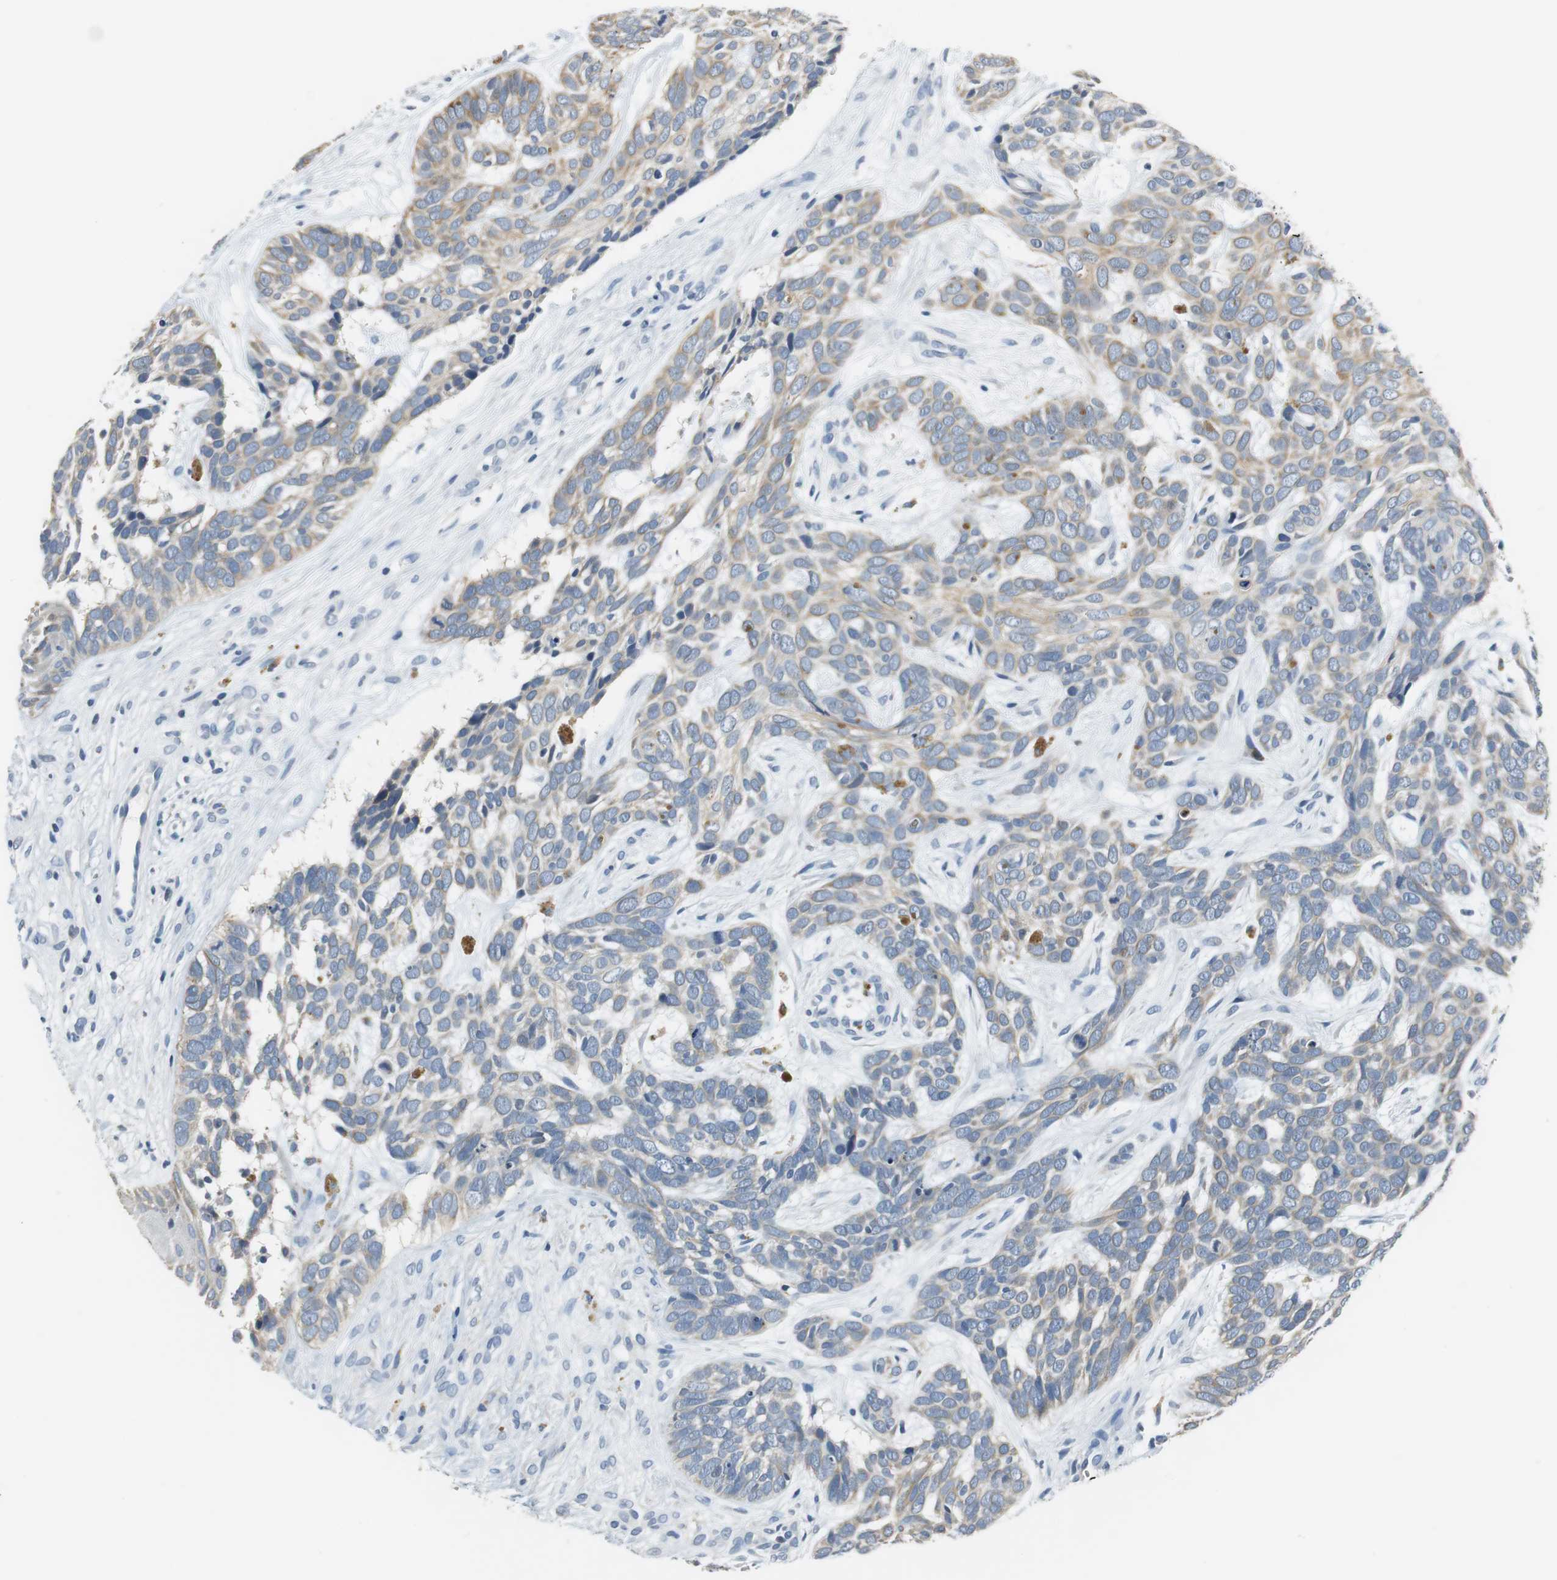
{"staining": {"intensity": "weak", "quantity": "25%-75%", "location": "cytoplasmic/membranous"}, "tissue": "skin cancer", "cell_type": "Tumor cells", "image_type": "cancer", "snomed": [{"axis": "morphology", "description": "Basal cell carcinoma"}, {"axis": "topography", "description": "Skin"}], "caption": "Immunohistochemical staining of human skin cancer (basal cell carcinoma) shows low levels of weak cytoplasmic/membranous protein positivity in approximately 25%-75% of tumor cells.", "gene": "GLCCI1", "patient": {"sex": "male", "age": 87}}